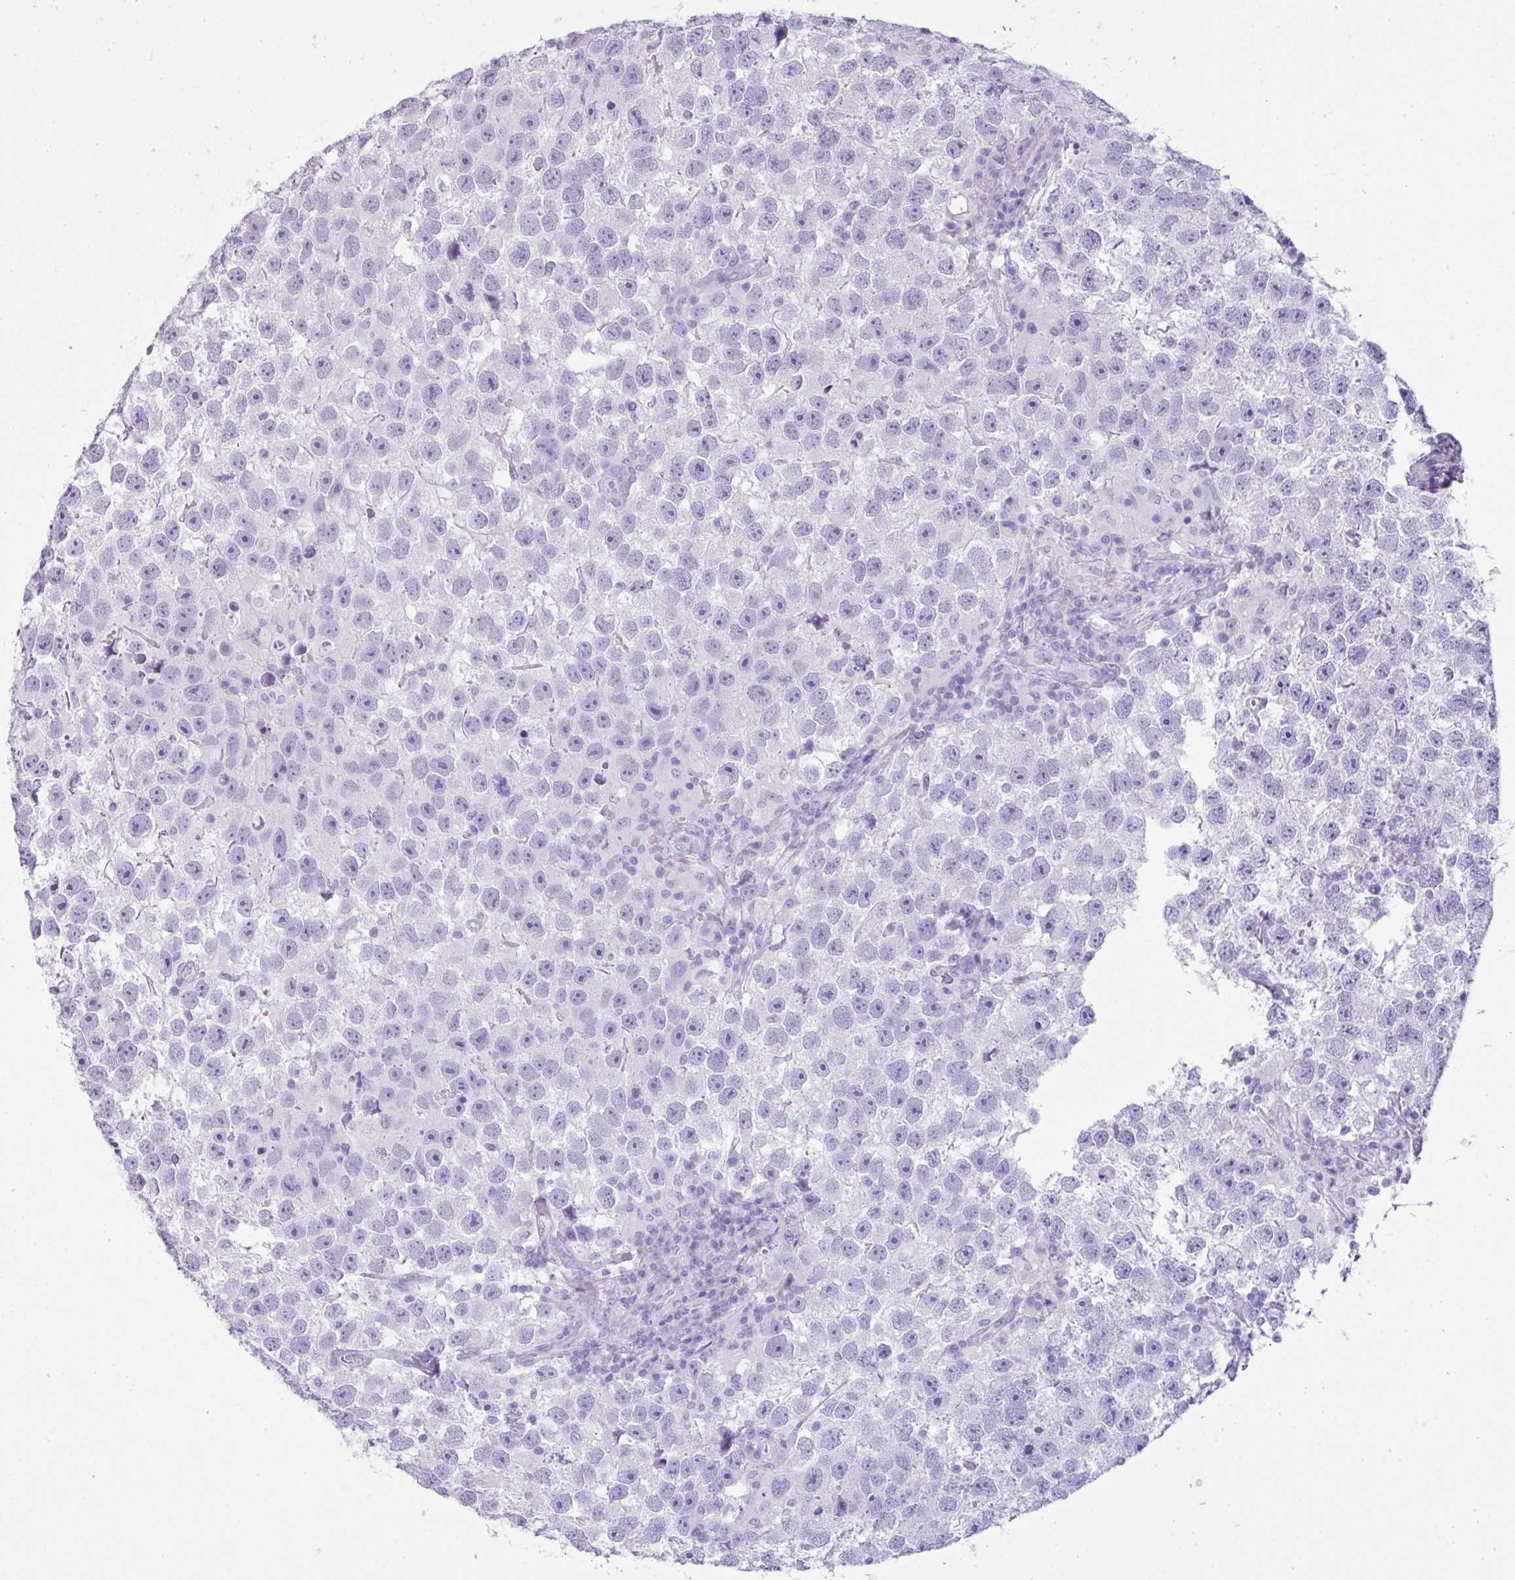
{"staining": {"intensity": "negative", "quantity": "none", "location": "none"}, "tissue": "testis cancer", "cell_type": "Tumor cells", "image_type": "cancer", "snomed": [{"axis": "morphology", "description": "Seminoma, NOS"}, {"axis": "topography", "description": "Testis"}], "caption": "Histopathology image shows no protein staining in tumor cells of testis cancer (seminoma) tissue.", "gene": "TNP1", "patient": {"sex": "male", "age": 26}}